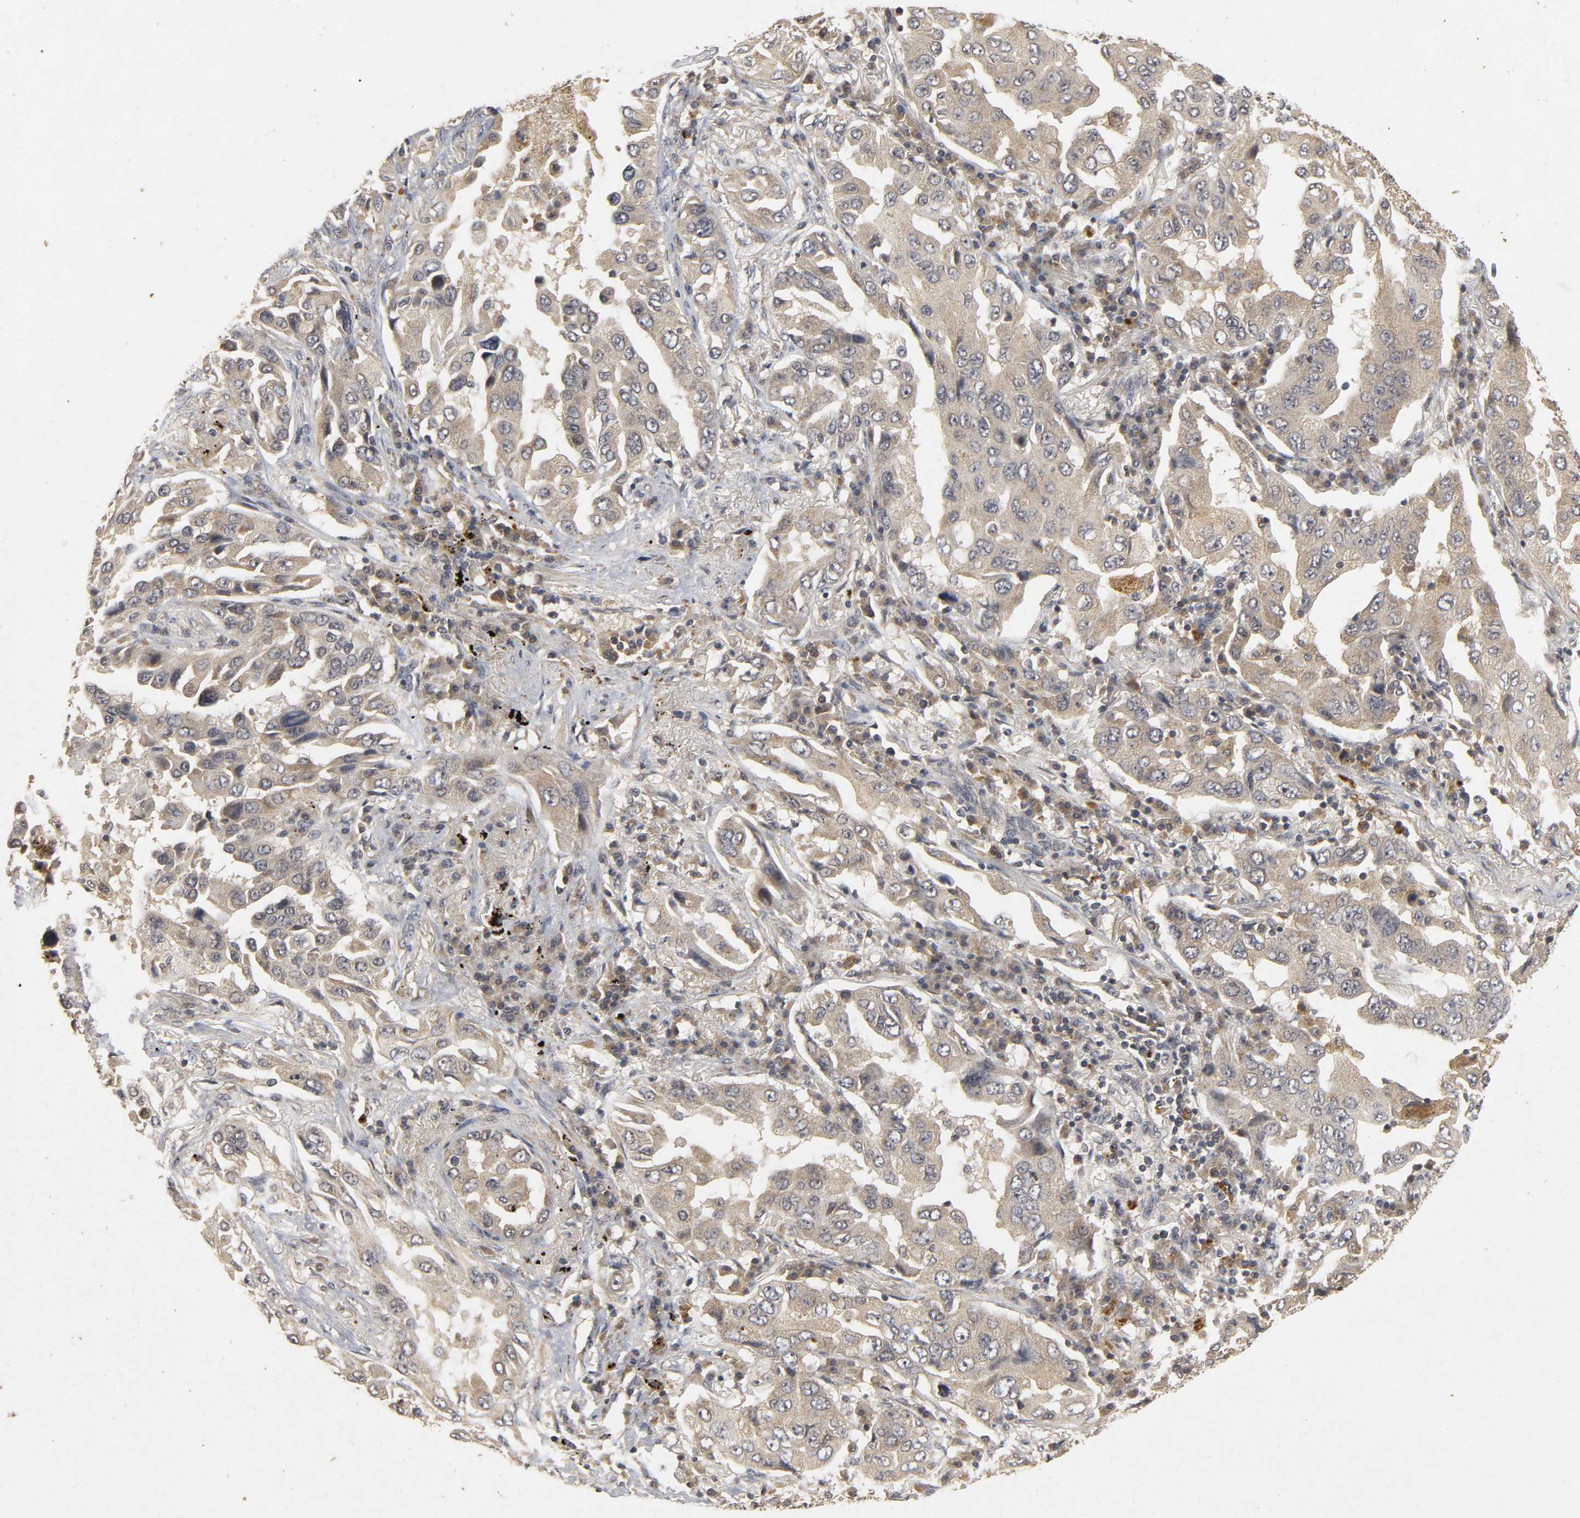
{"staining": {"intensity": "weak", "quantity": "<25%", "location": "cytoplasmic/membranous"}, "tissue": "lung cancer", "cell_type": "Tumor cells", "image_type": "cancer", "snomed": [{"axis": "morphology", "description": "Adenocarcinoma, NOS"}, {"axis": "topography", "description": "Lung"}], "caption": "This histopathology image is of lung cancer (adenocarcinoma) stained with immunohistochemistry to label a protein in brown with the nuclei are counter-stained blue. There is no expression in tumor cells.", "gene": "TRAF6", "patient": {"sex": "female", "age": 65}}